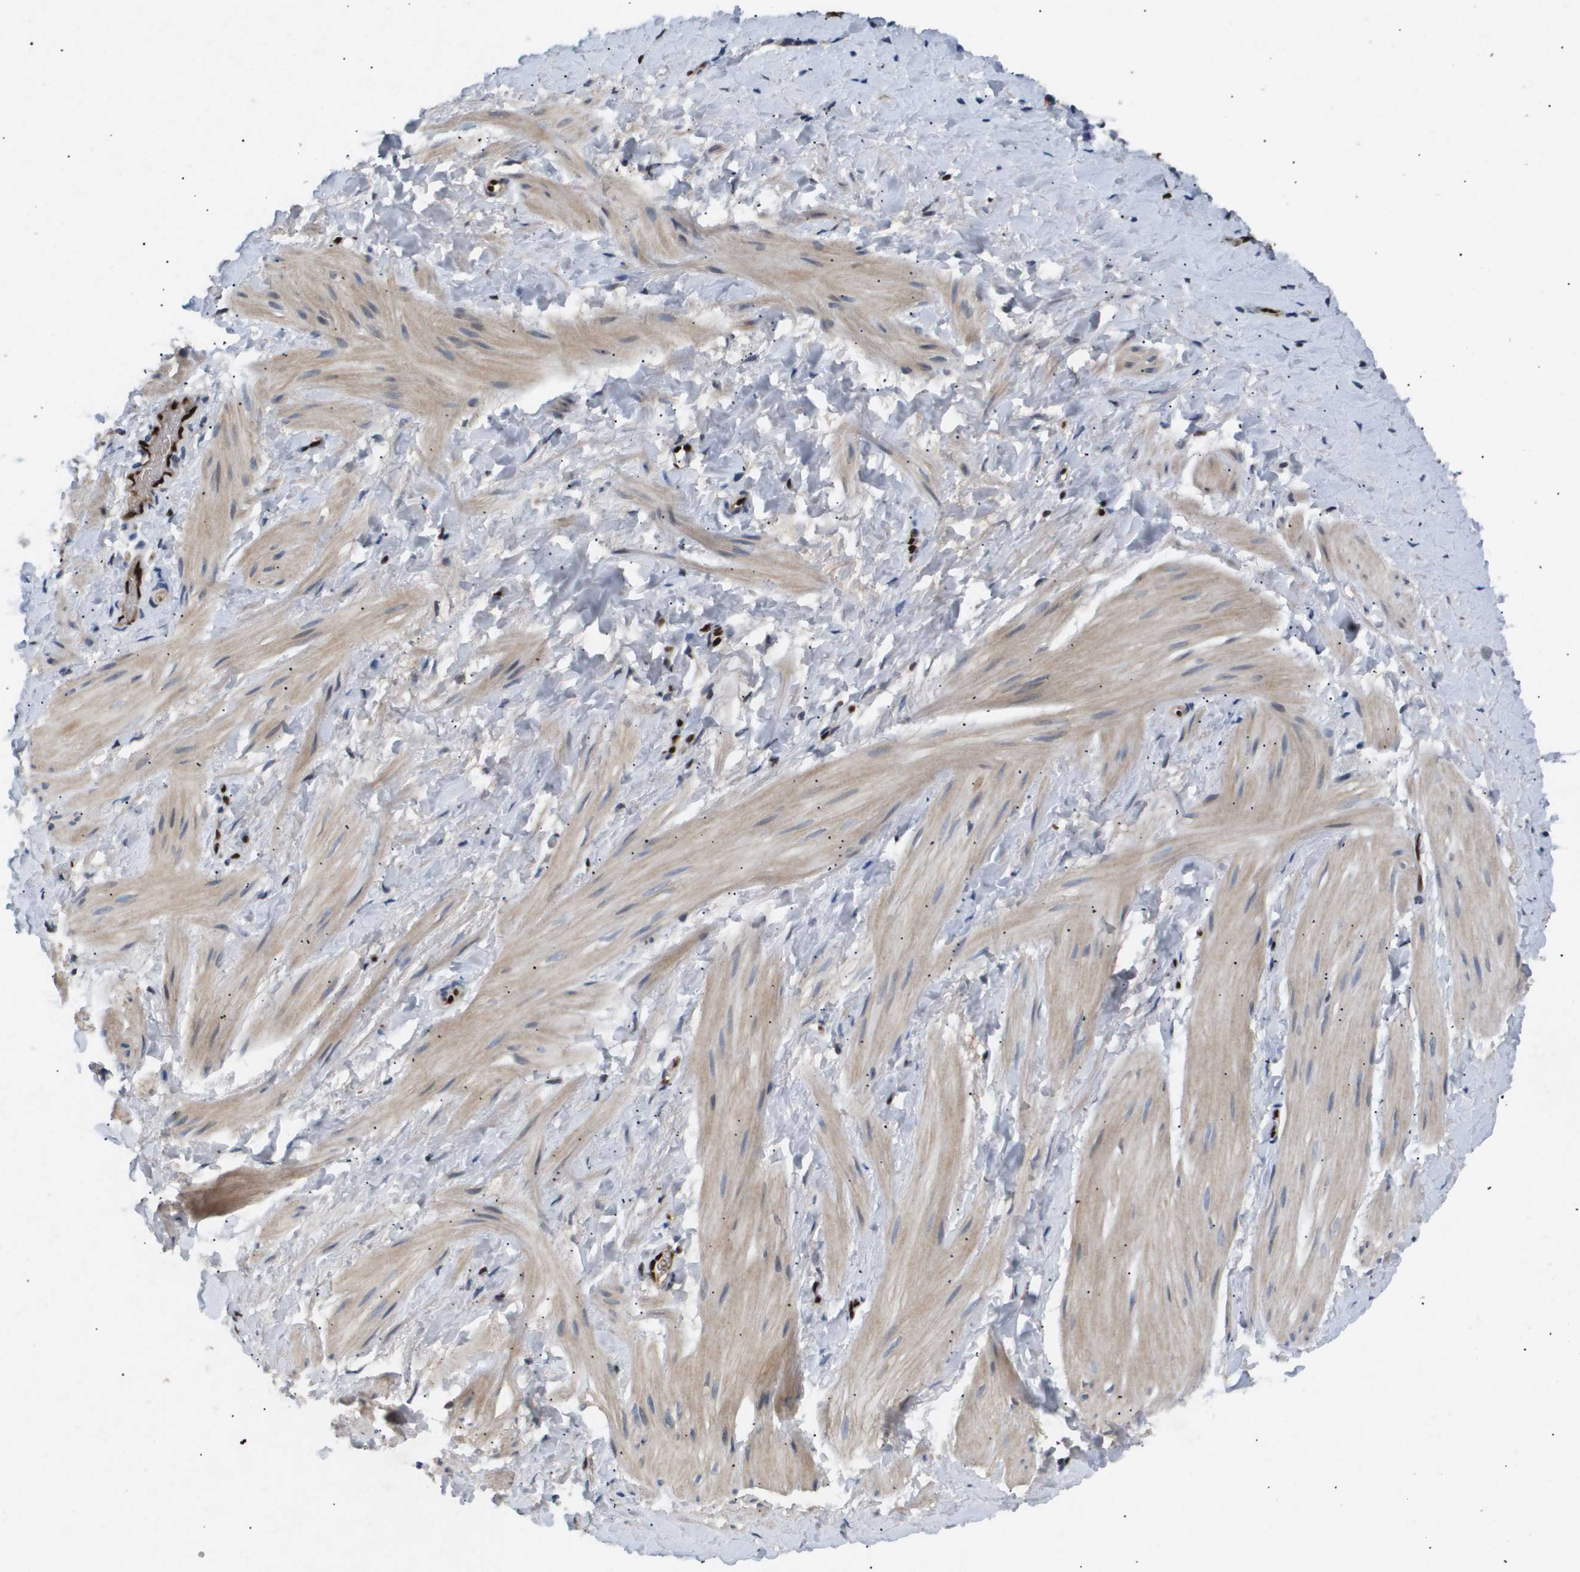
{"staining": {"intensity": "weak", "quantity": "25%-75%", "location": "cytoplasmic/membranous"}, "tissue": "smooth muscle", "cell_type": "Smooth muscle cells", "image_type": "normal", "snomed": [{"axis": "morphology", "description": "Normal tissue, NOS"}, {"axis": "topography", "description": "Smooth muscle"}], "caption": "This is a photomicrograph of immunohistochemistry (IHC) staining of unremarkable smooth muscle, which shows weak expression in the cytoplasmic/membranous of smooth muscle cells.", "gene": "ERG", "patient": {"sex": "male", "age": 16}}